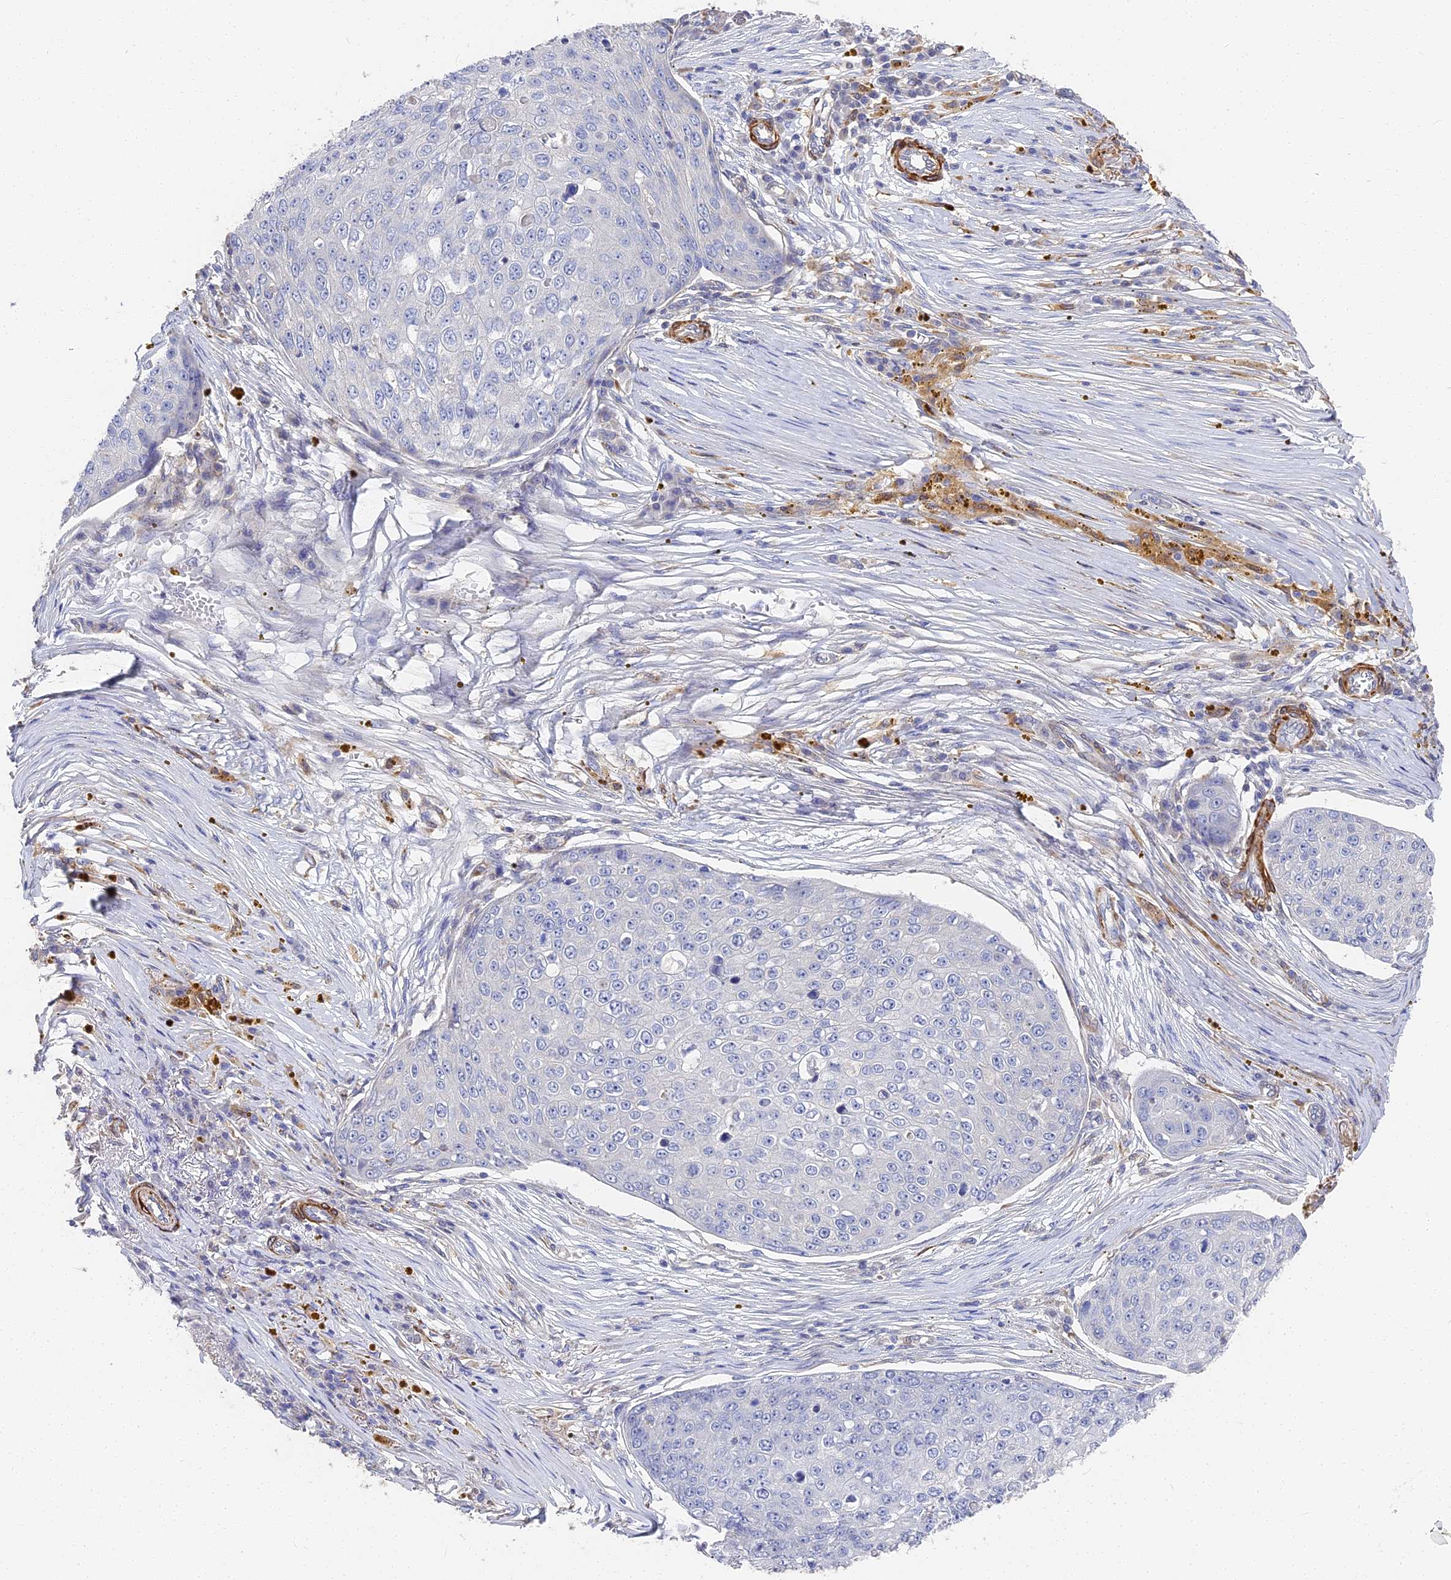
{"staining": {"intensity": "negative", "quantity": "none", "location": "none"}, "tissue": "skin cancer", "cell_type": "Tumor cells", "image_type": "cancer", "snomed": [{"axis": "morphology", "description": "Squamous cell carcinoma, NOS"}, {"axis": "topography", "description": "Skin"}], "caption": "Tumor cells are negative for protein expression in human skin cancer (squamous cell carcinoma). (Immunohistochemistry (ihc), brightfield microscopy, high magnification).", "gene": "CCDC113", "patient": {"sex": "male", "age": 71}}